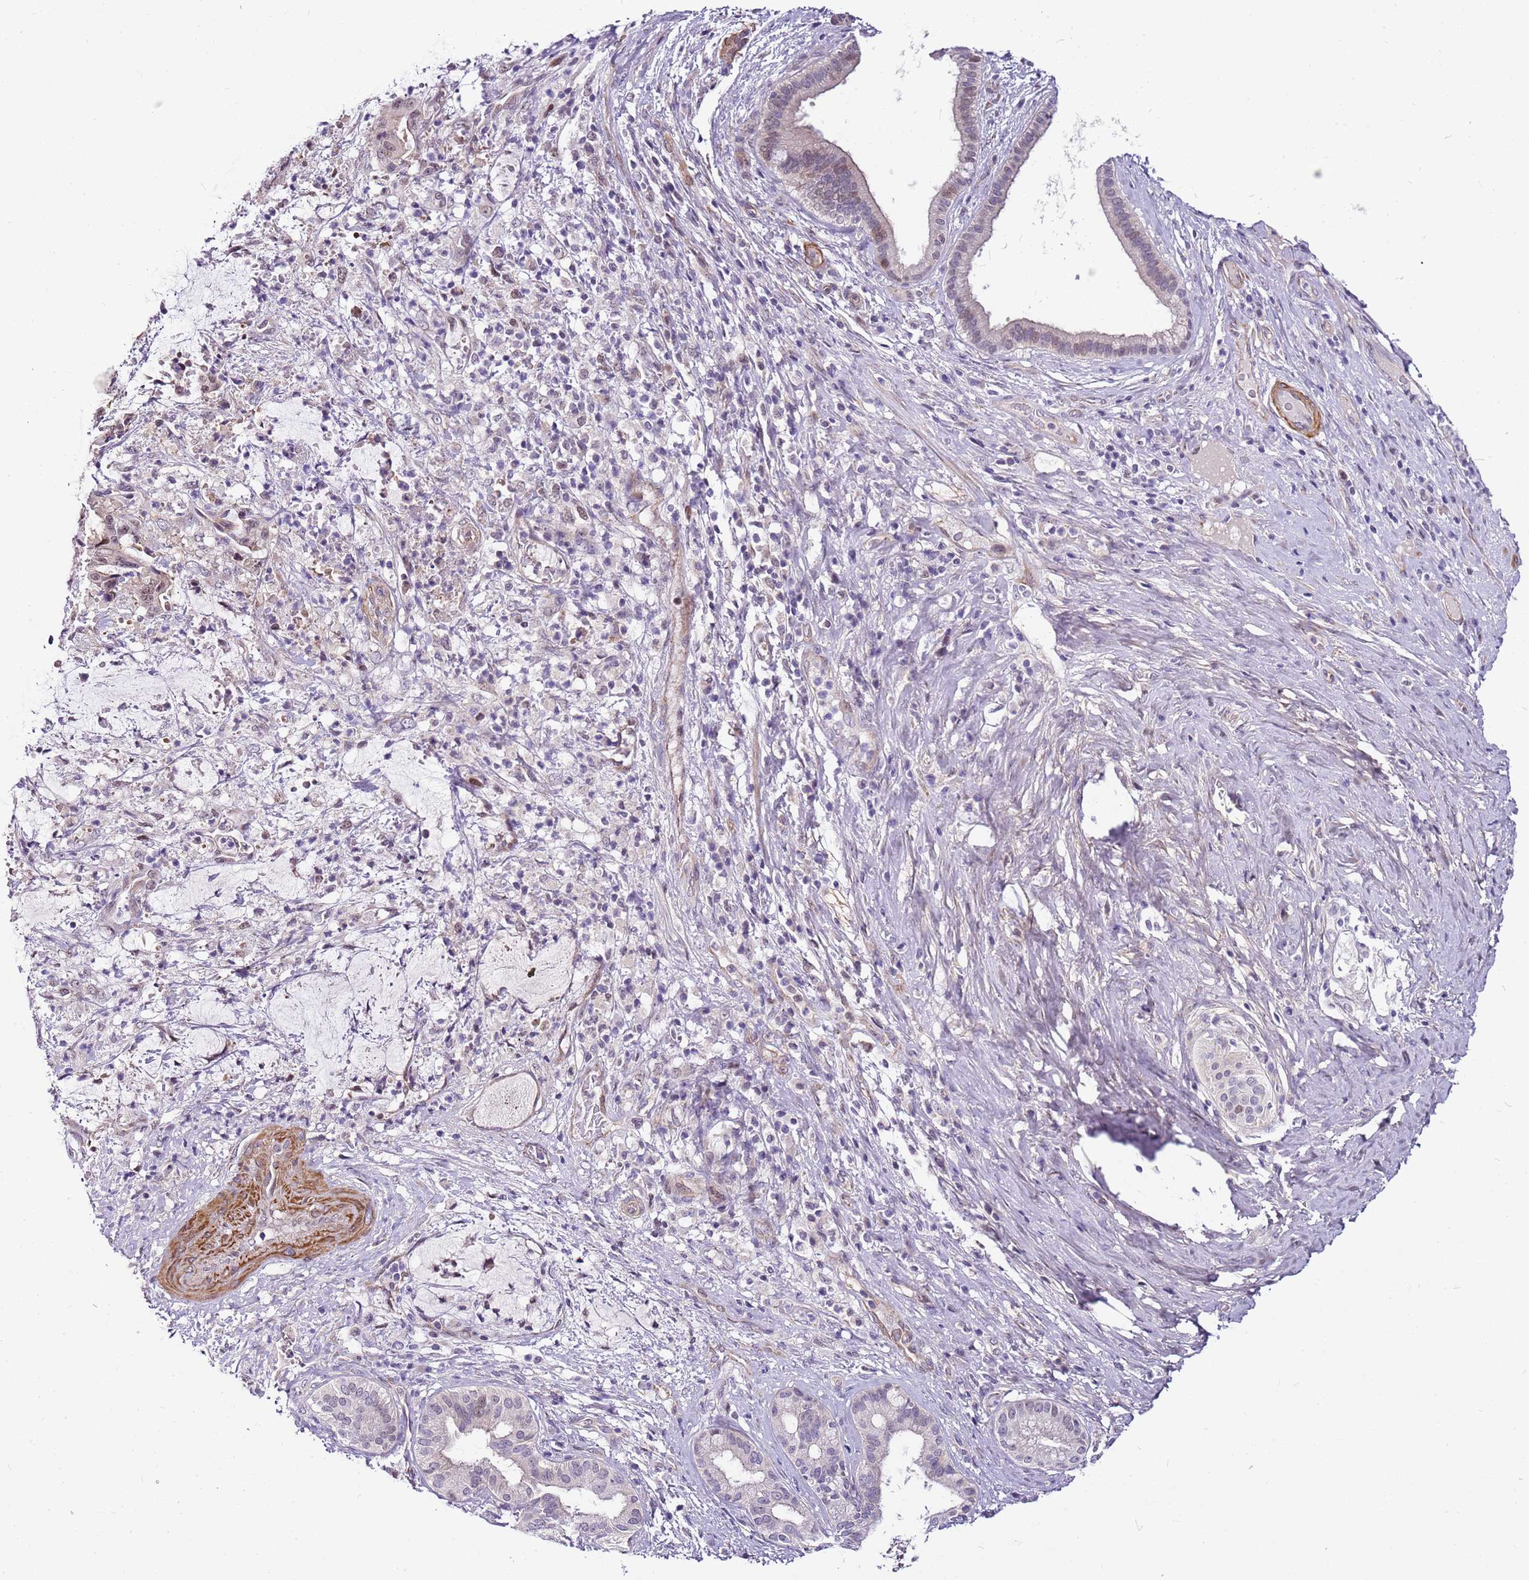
{"staining": {"intensity": "moderate", "quantity": "<25%", "location": "cytoplasmic/membranous,nuclear"}, "tissue": "liver cancer", "cell_type": "Tumor cells", "image_type": "cancer", "snomed": [{"axis": "morphology", "description": "Normal tissue, NOS"}, {"axis": "morphology", "description": "Cholangiocarcinoma"}, {"axis": "topography", "description": "Liver"}, {"axis": "topography", "description": "Peripheral nerve tissue"}], "caption": "Liver cancer (cholangiocarcinoma) tissue demonstrates moderate cytoplasmic/membranous and nuclear positivity in approximately <25% of tumor cells (Stains: DAB in brown, nuclei in blue, Microscopy: brightfield microscopy at high magnification).", "gene": "POLE3", "patient": {"sex": "female", "age": 73}}